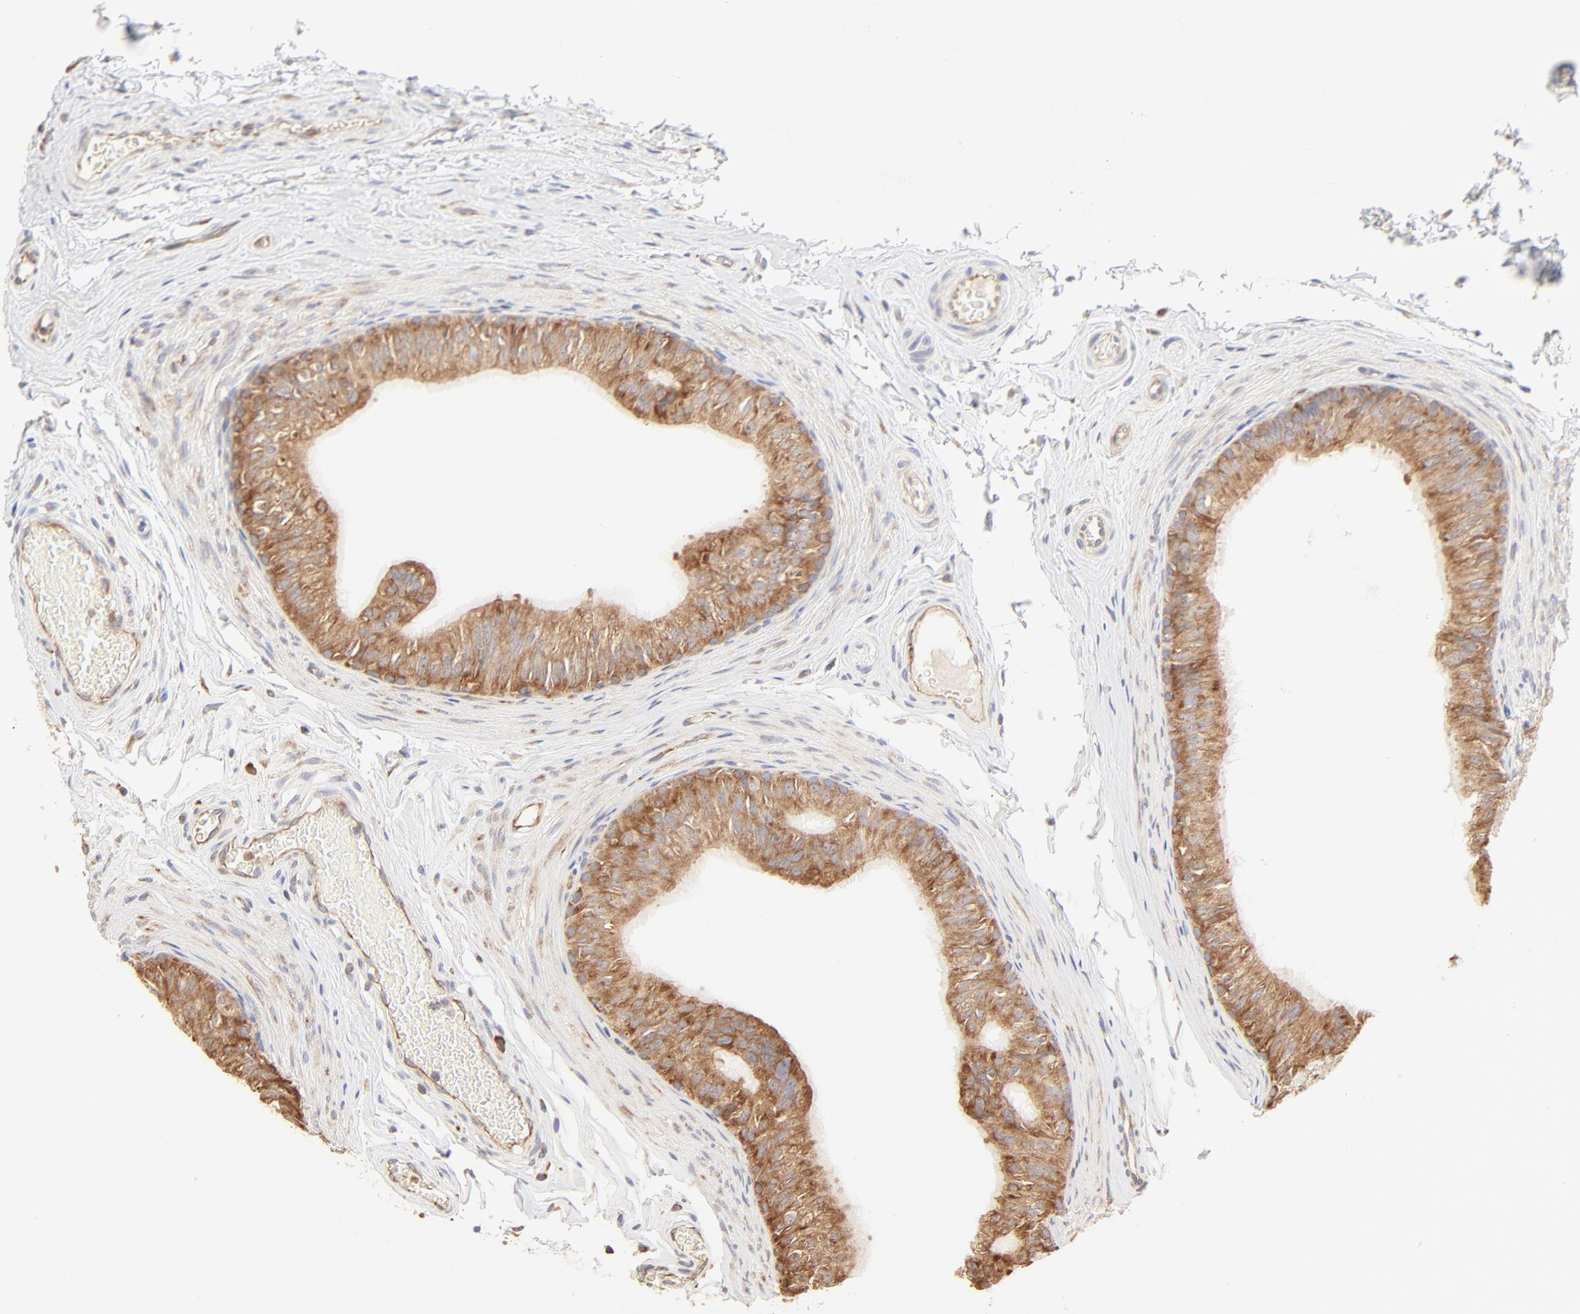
{"staining": {"intensity": "moderate", "quantity": ">75%", "location": "cytoplasmic/membranous"}, "tissue": "epididymis", "cell_type": "Glandular cells", "image_type": "normal", "snomed": [{"axis": "morphology", "description": "Normal tissue, NOS"}, {"axis": "topography", "description": "Testis"}, {"axis": "topography", "description": "Epididymis"}], "caption": "IHC histopathology image of benign human epididymis stained for a protein (brown), which displays medium levels of moderate cytoplasmic/membranous expression in approximately >75% of glandular cells.", "gene": "RPS20", "patient": {"sex": "male", "age": 36}}